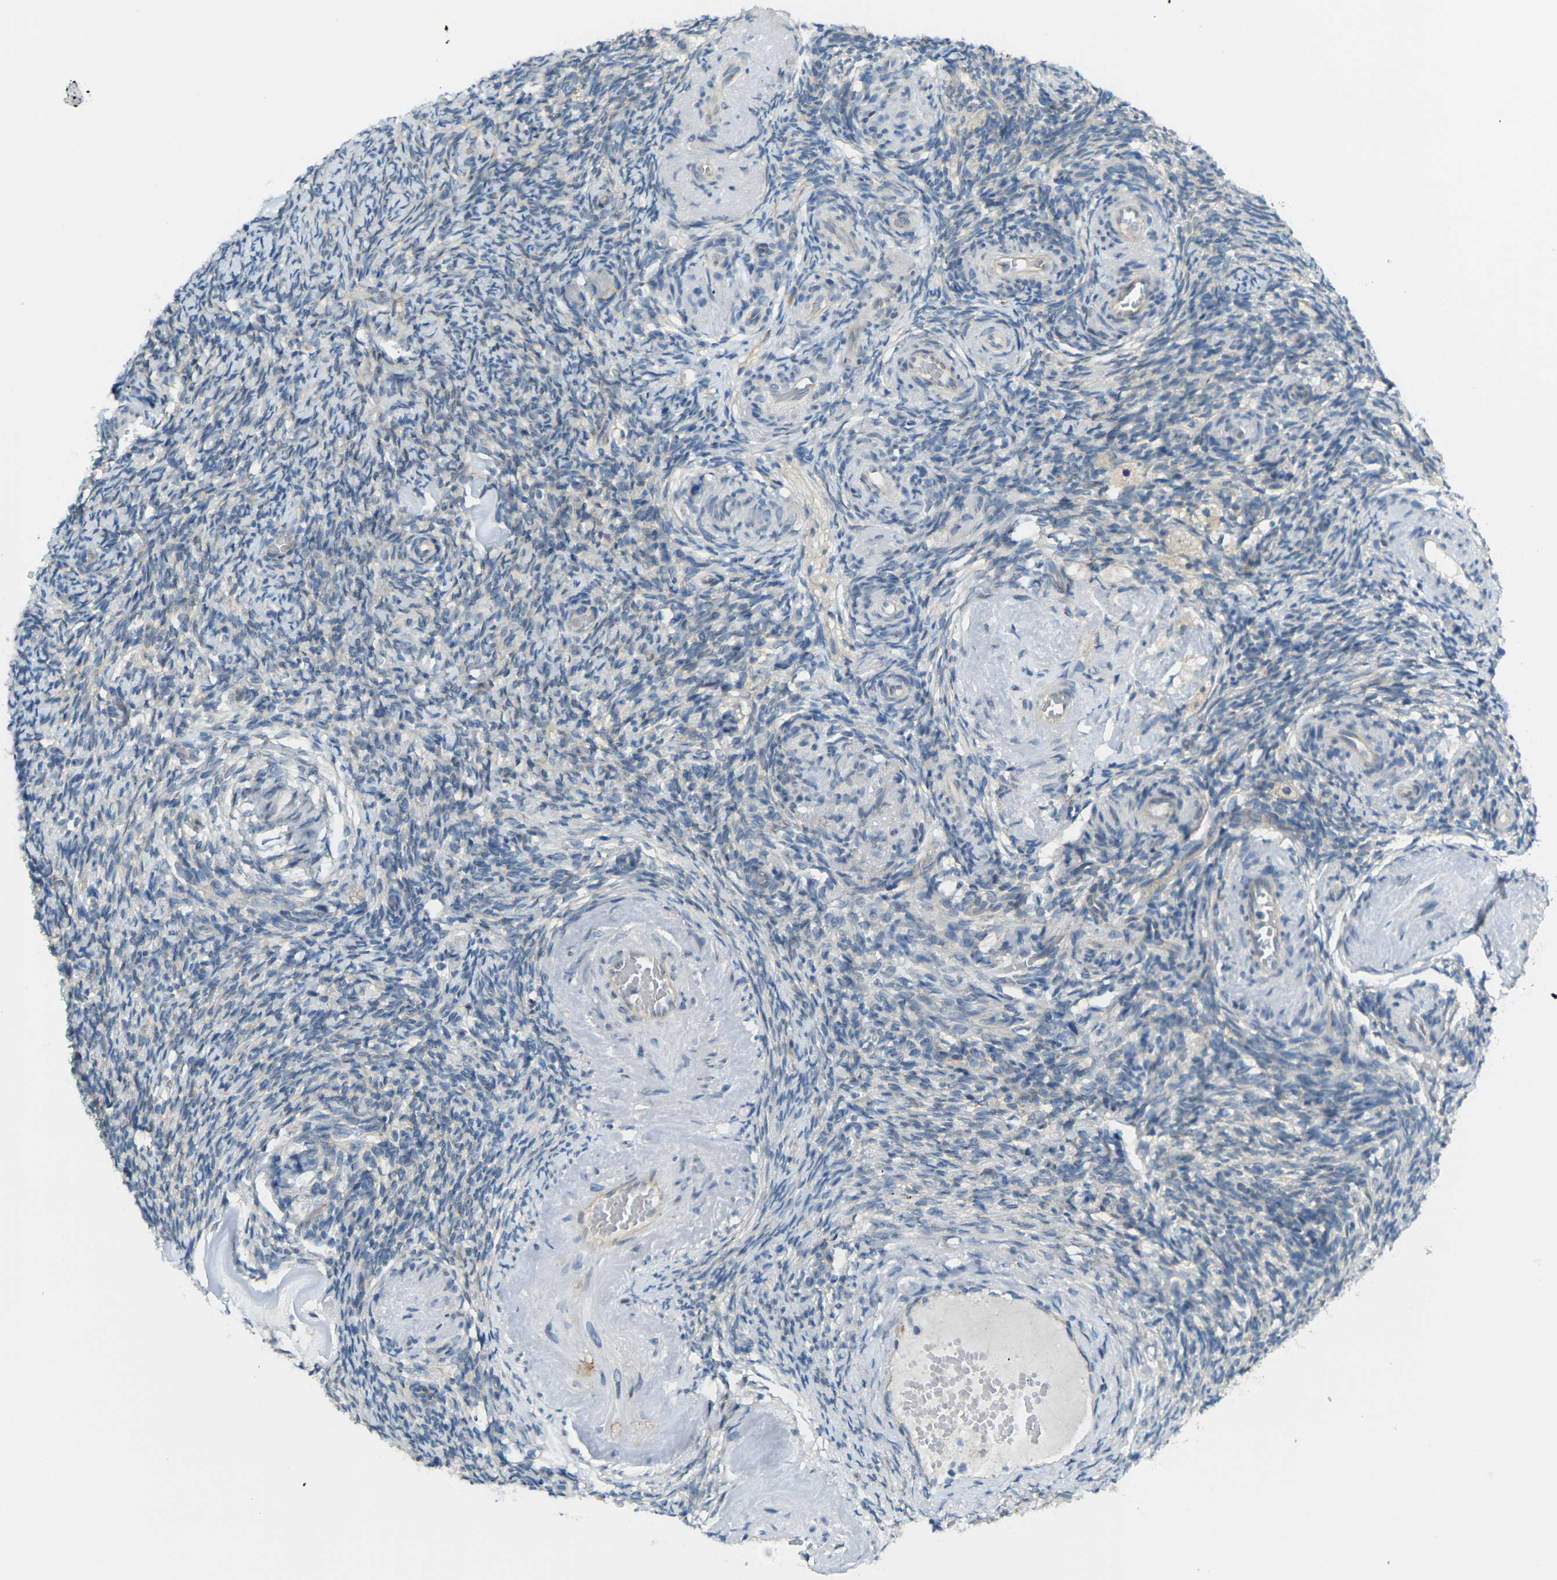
{"staining": {"intensity": "weak", "quantity": "25%-75%", "location": "cytoplasmic/membranous"}, "tissue": "ovary", "cell_type": "Ovarian stroma cells", "image_type": "normal", "snomed": [{"axis": "morphology", "description": "Normal tissue, NOS"}, {"axis": "topography", "description": "Ovary"}], "caption": "Immunohistochemical staining of benign ovary exhibits weak cytoplasmic/membranous protein positivity in approximately 25%-75% of ovarian stroma cells. (brown staining indicates protein expression, while blue staining denotes nuclei).", "gene": "RHBDD1", "patient": {"sex": "female", "age": 60}}